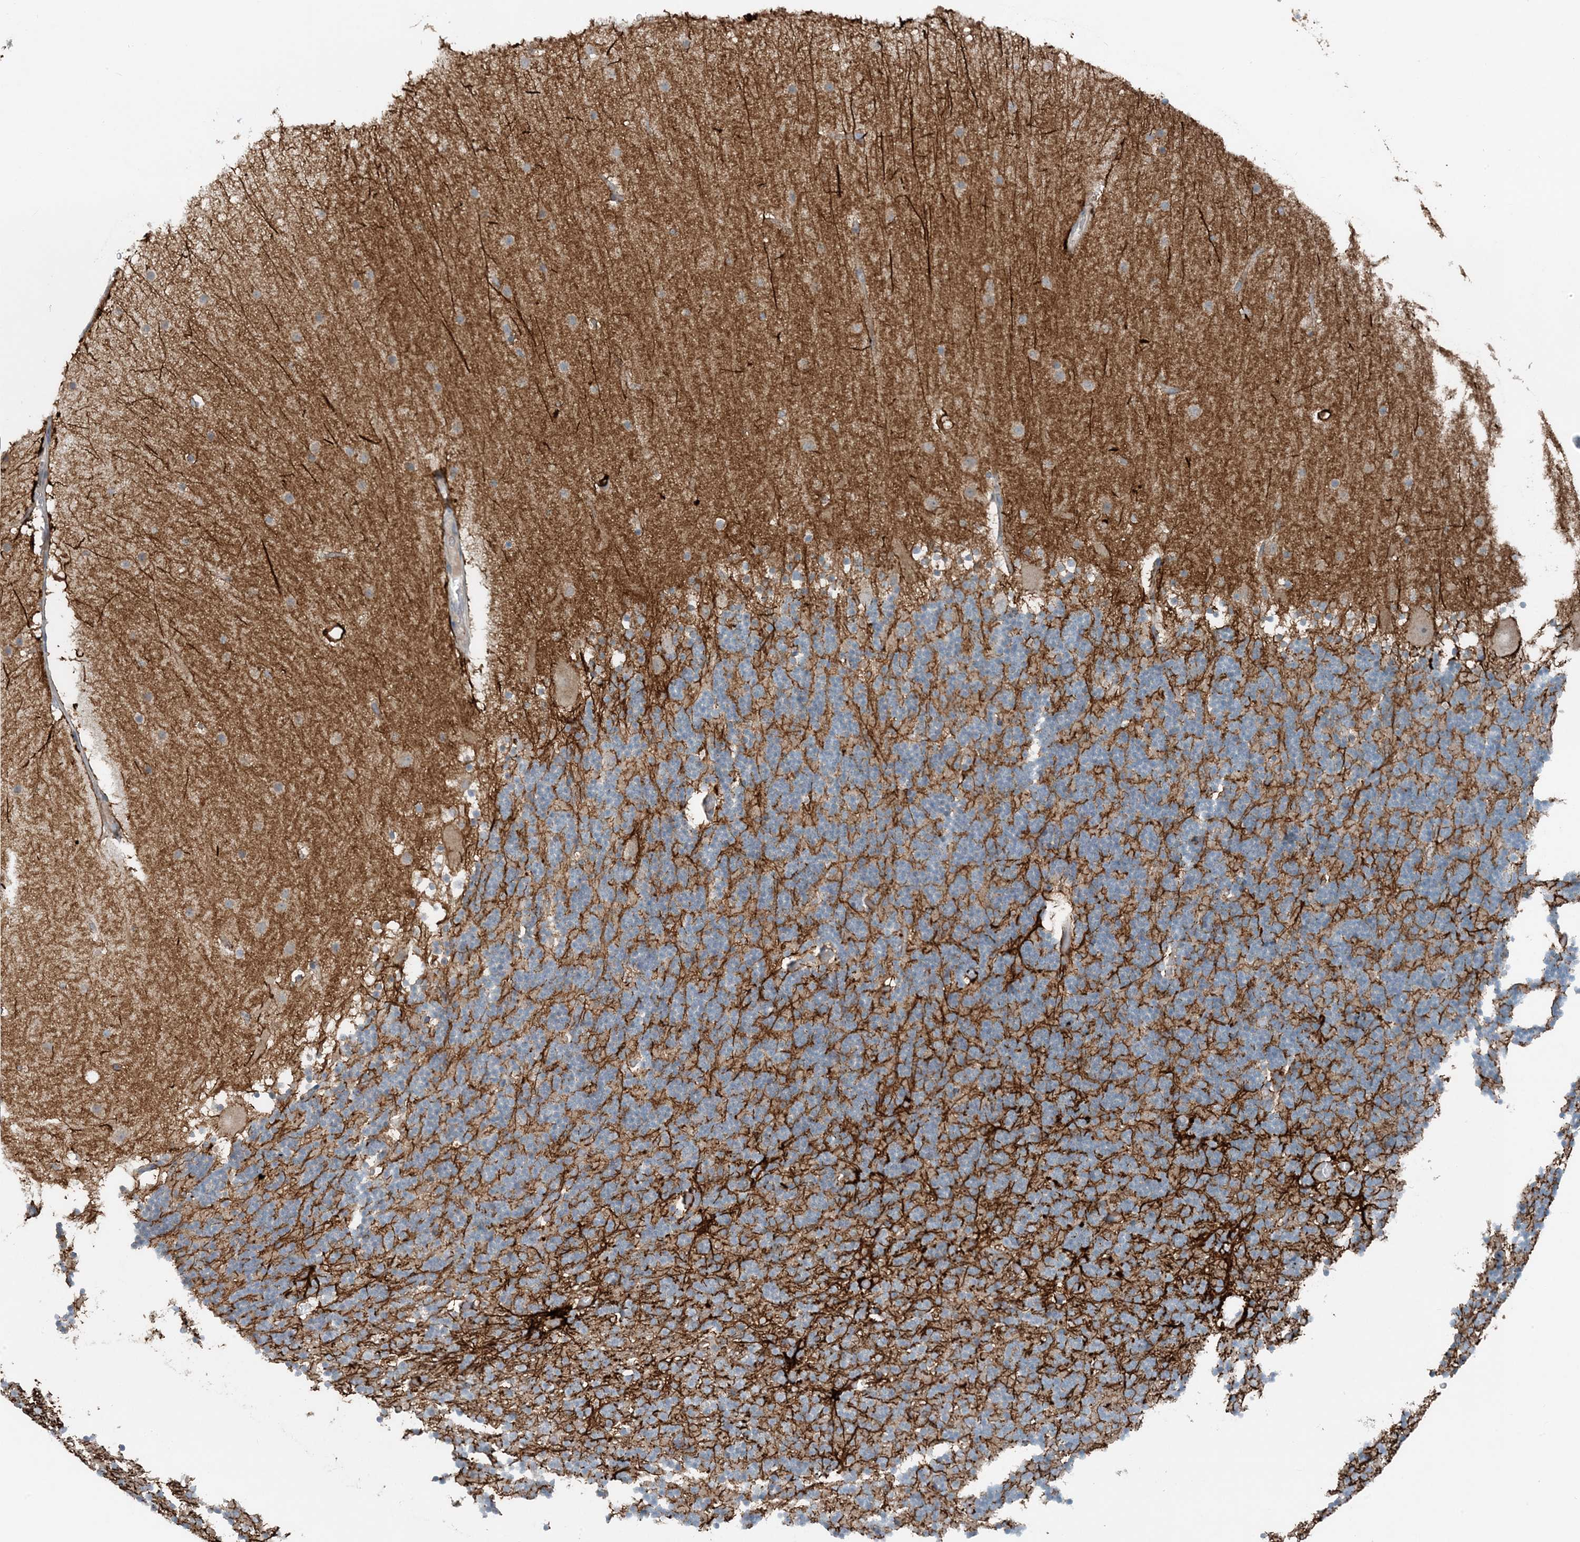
{"staining": {"intensity": "negative", "quantity": "none", "location": "none"}, "tissue": "cerebellum", "cell_type": "Cells in granular layer", "image_type": "normal", "snomed": [{"axis": "morphology", "description": "Normal tissue, NOS"}, {"axis": "topography", "description": "Cerebellum"}], "caption": "This is a photomicrograph of immunohistochemistry (IHC) staining of normal cerebellum, which shows no expression in cells in granular layer. Brightfield microscopy of immunohistochemistry (IHC) stained with DAB (3,3'-diaminobenzidine) (brown) and hematoxylin (blue), captured at high magnification.", "gene": "MITD1", "patient": {"sex": "male", "age": 57}}